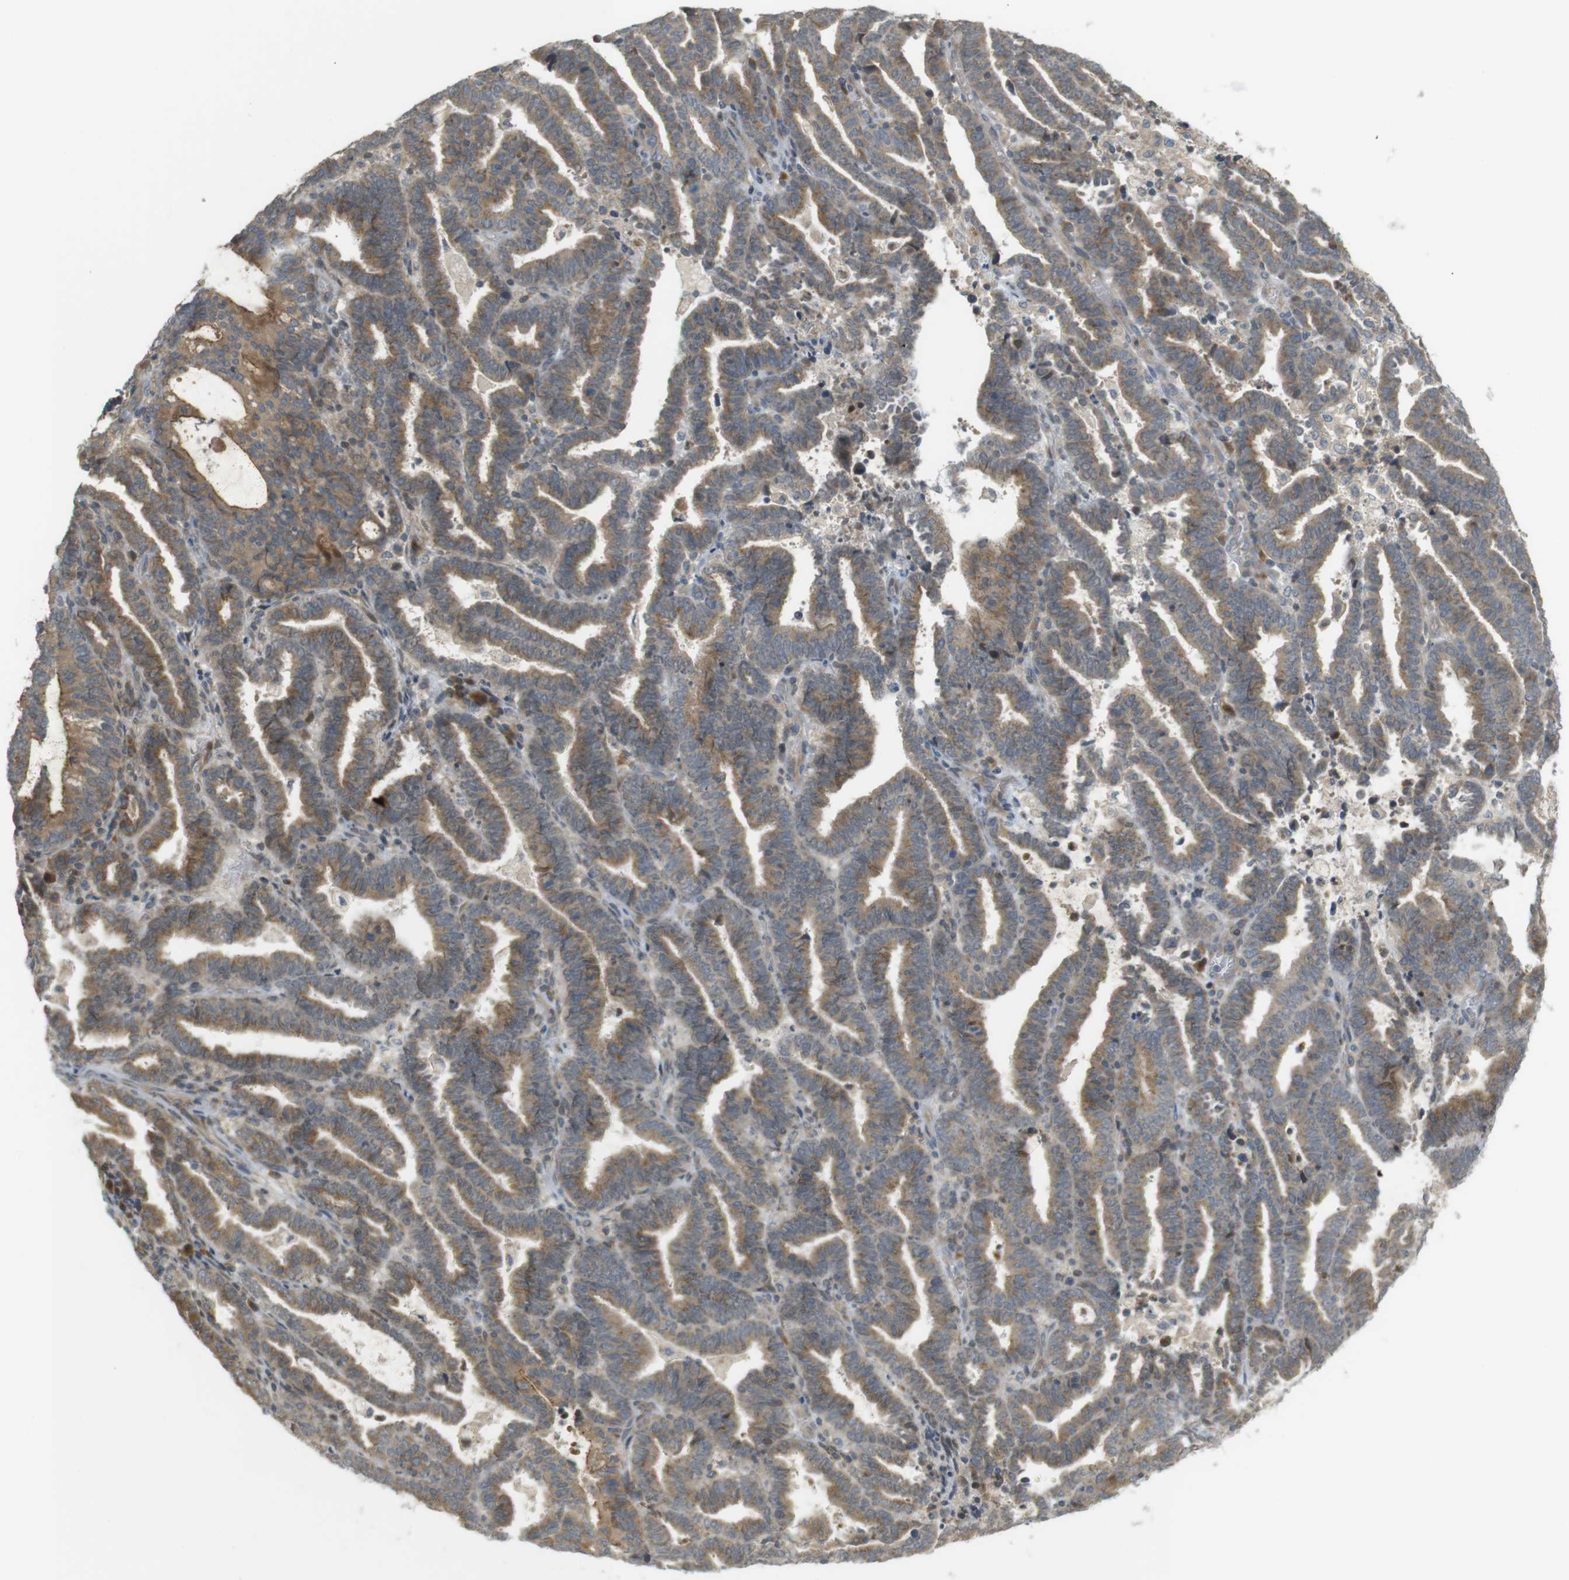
{"staining": {"intensity": "moderate", "quantity": ">75%", "location": "cytoplasmic/membranous"}, "tissue": "endometrial cancer", "cell_type": "Tumor cells", "image_type": "cancer", "snomed": [{"axis": "morphology", "description": "Adenocarcinoma, NOS"}, {"axis": "topography", "description": "Uterus"}], "caption": "This histopathology image demonstrates adenocarcinoma (endometrial) stained with immunohistochemistry to label a protein in brown. The cytoplasmic/membranous of tumor cells show moderate positivity for the protein. Nuclei are counter-stained blue.", "gene": "CLRN3", "patient": {"sex": "female", "age": 83}}